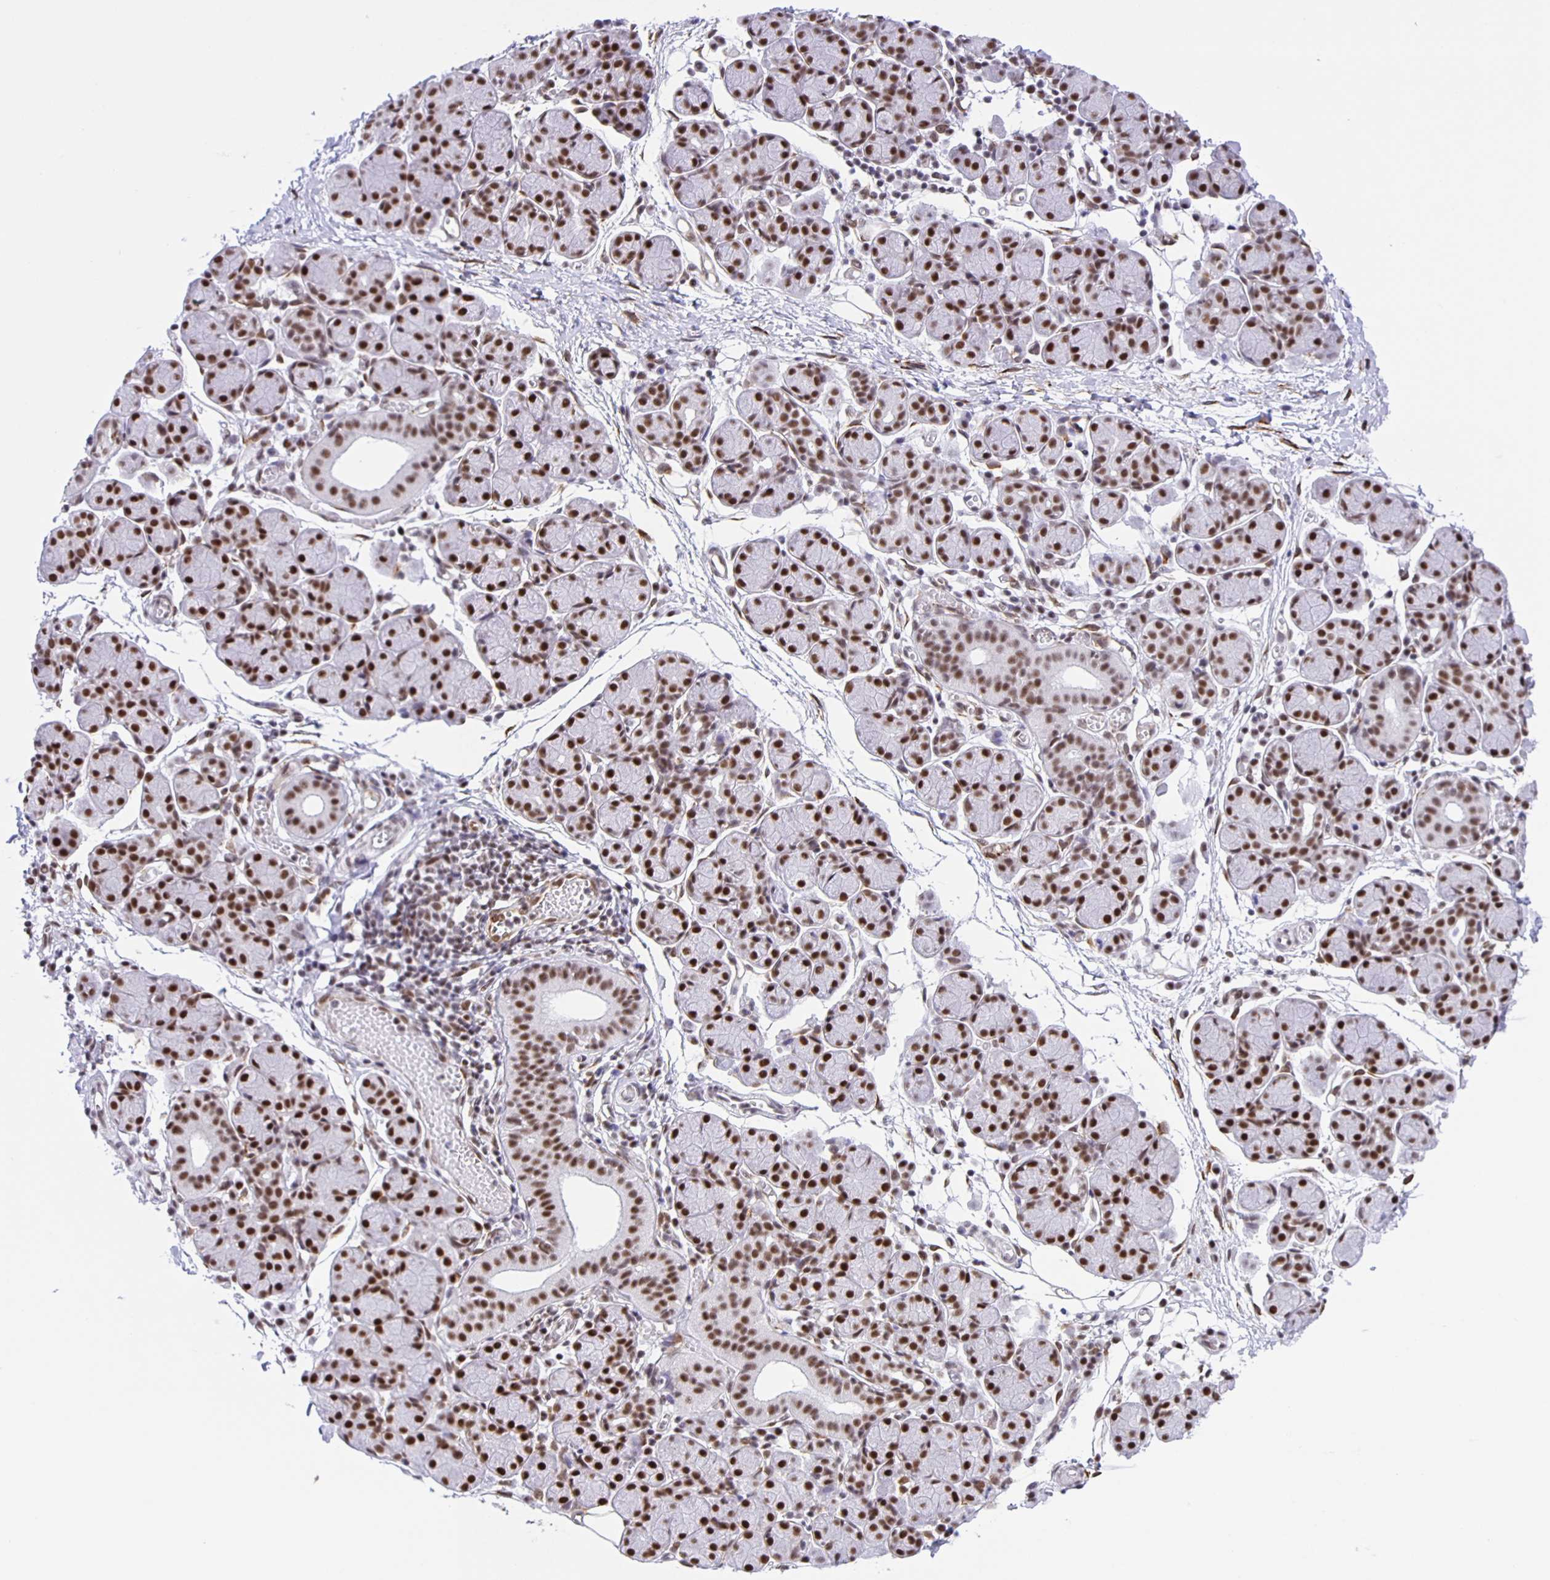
{"staining": {"intensity": "strong", "quantity": ">75%", "location": "nuclear"}, "tissue": "salivary gland", "cell_type": "Glandular cells", "image_type": "normal", "snomed": [{"axis": "morphology", "description": "Normal tissue, NOS"}, {"axis": "morphology", "description": "Inflammation, NOS"}, {"axis": "topography", "description": "Lymph node"}, {"axis": "topography", "description": "Salivary gland"}], "caption": "About >75% of glandular cells in unremarkable salivary gland demonstrate strong nuclear protein positivity as visualized by brown immunohistochemical staining.", "gene": "ZRANB2", "patient": {"sex": "male", "age": 3}}